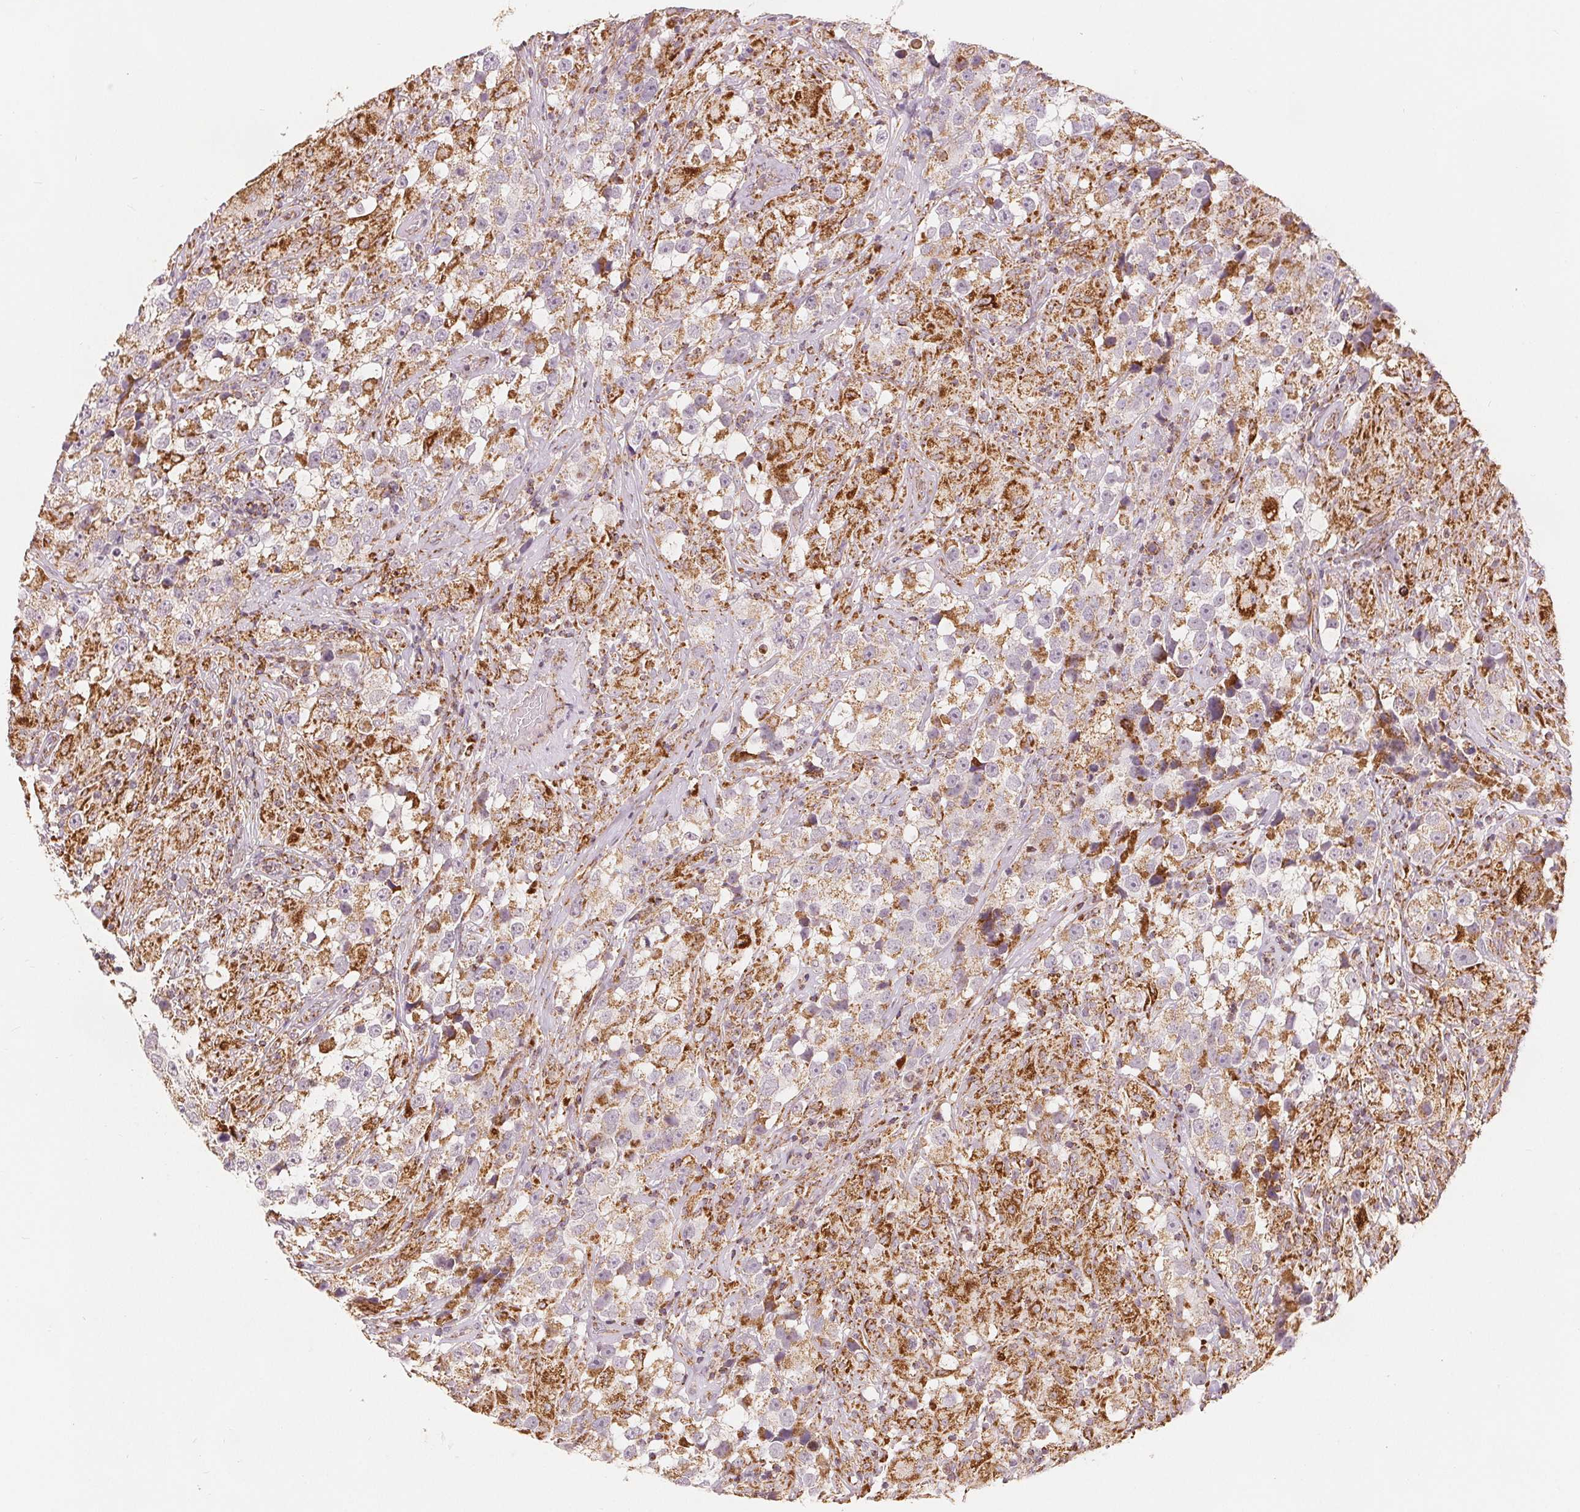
{"staining": {"intensity": "moderate", "quantity": "<25%", "location": "cytoplasmic/membranous"}, "tissue": "testis cancer", "cell_type": "Tumor cells", "image_type": "cancer", "snomed": [{"axis": "morphology", "description": "Seminoma, NOS"}, {"axis": "topography", "description": "Testis"}], "caption": "This photomicrograph shows IHC staining of human testis cancer (seminoma), with low moderate cytoplasmic/membranous staining in about <25% of tumor cells.", "gene": "SDHB", "patient": {"sex": "male", "age": 46}}